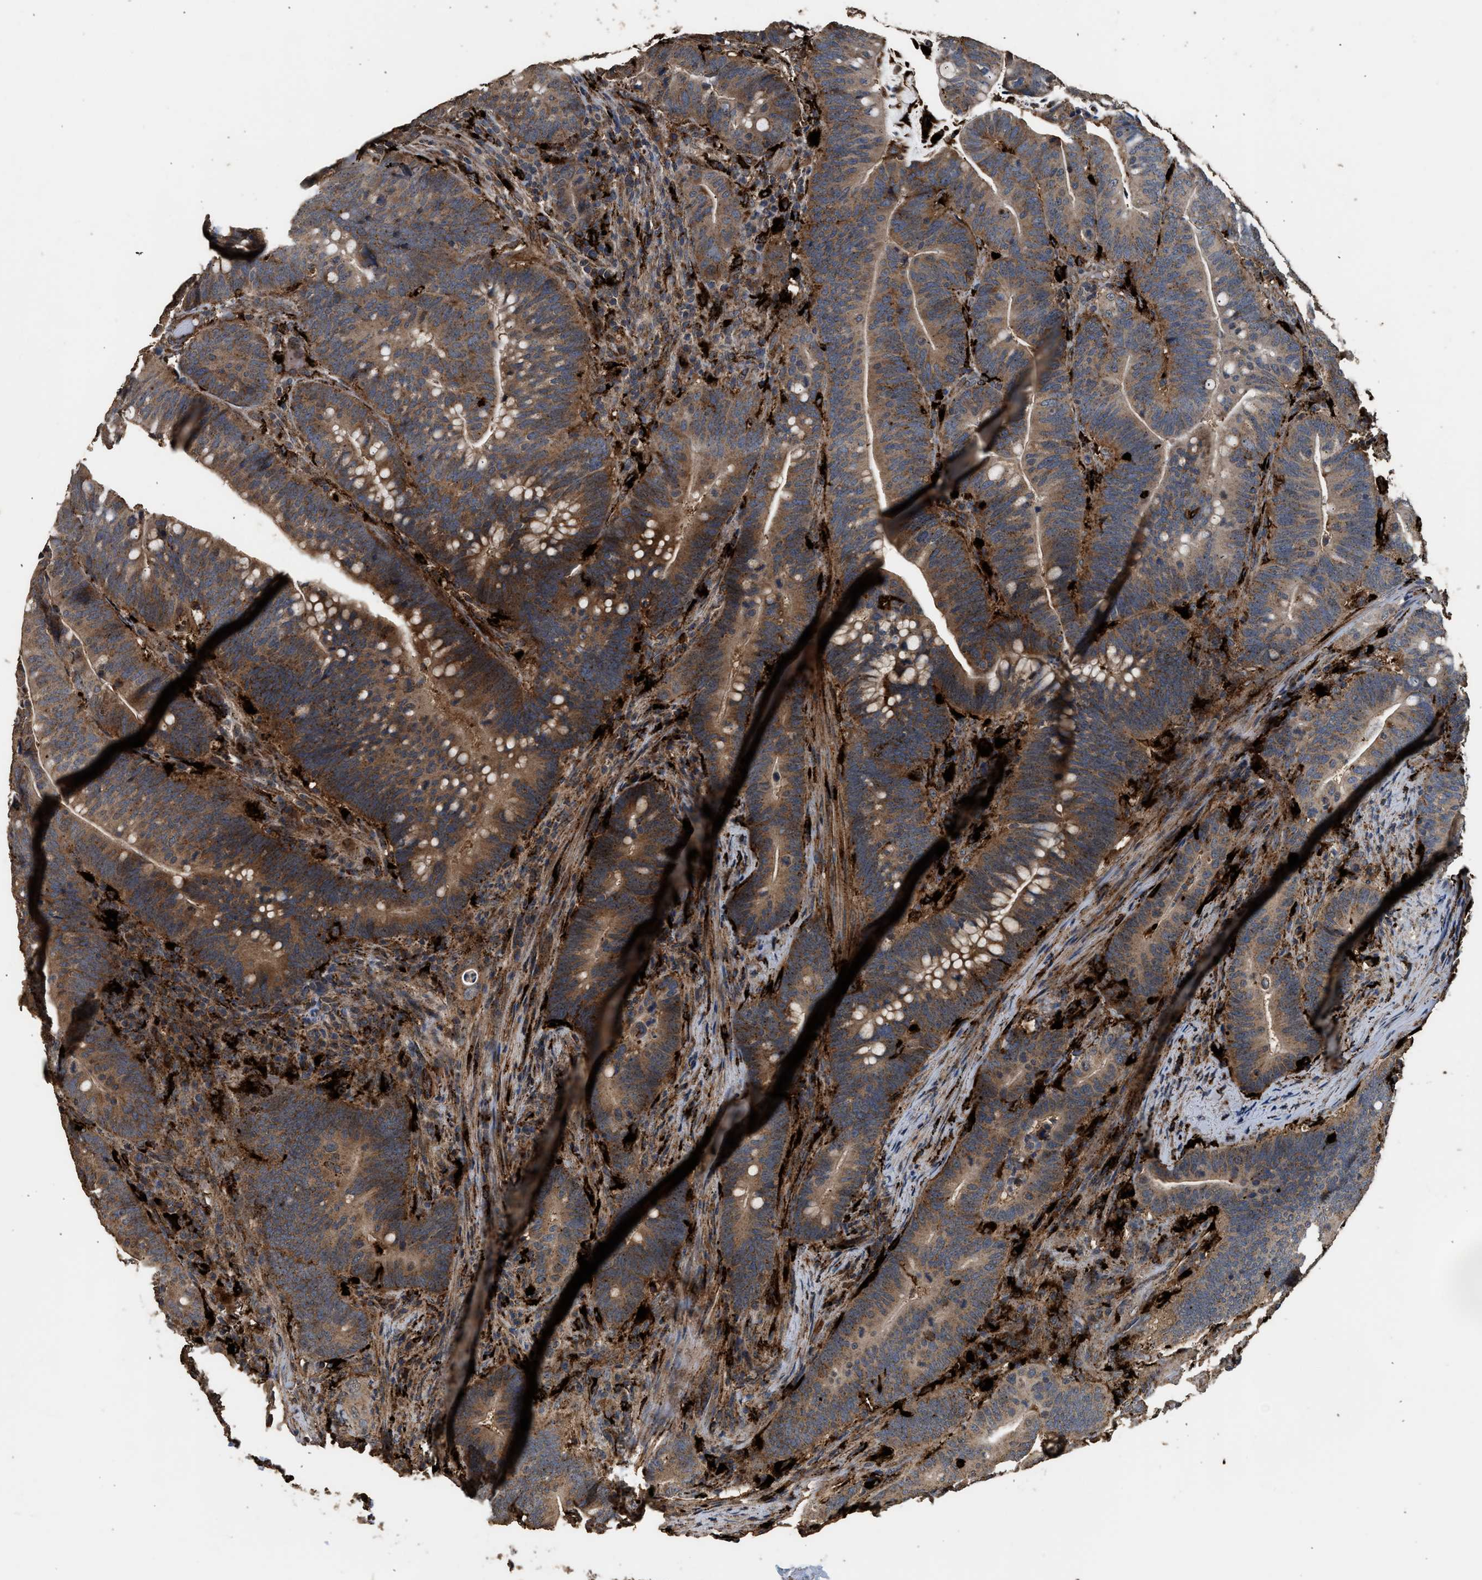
{"staining": {"intensity": "moderate", "quantity": ">75%", "location": "cytoplasmic/membranous"}, "tissue": "colorectal cancer", "cell_type": "Tumor cells", "image_type": "cancer", "snomed": [{"axis": "morphology", "description": "Normal tissue, NOS"}, {"axis": "morphology", "description": "Adenocarcinoma, NOS"}, {"axis": "topography", "description": "Colon"}], "caption": "Immunohistochemical staining of colorectal cancer (adenocarcinoma) displays medium levels of moderate cytoplasmic/membranous protein expression in approximately >75% of tumor cells.", "gene": "CTSV", "patient": {"sex": "female", "age": 66}}